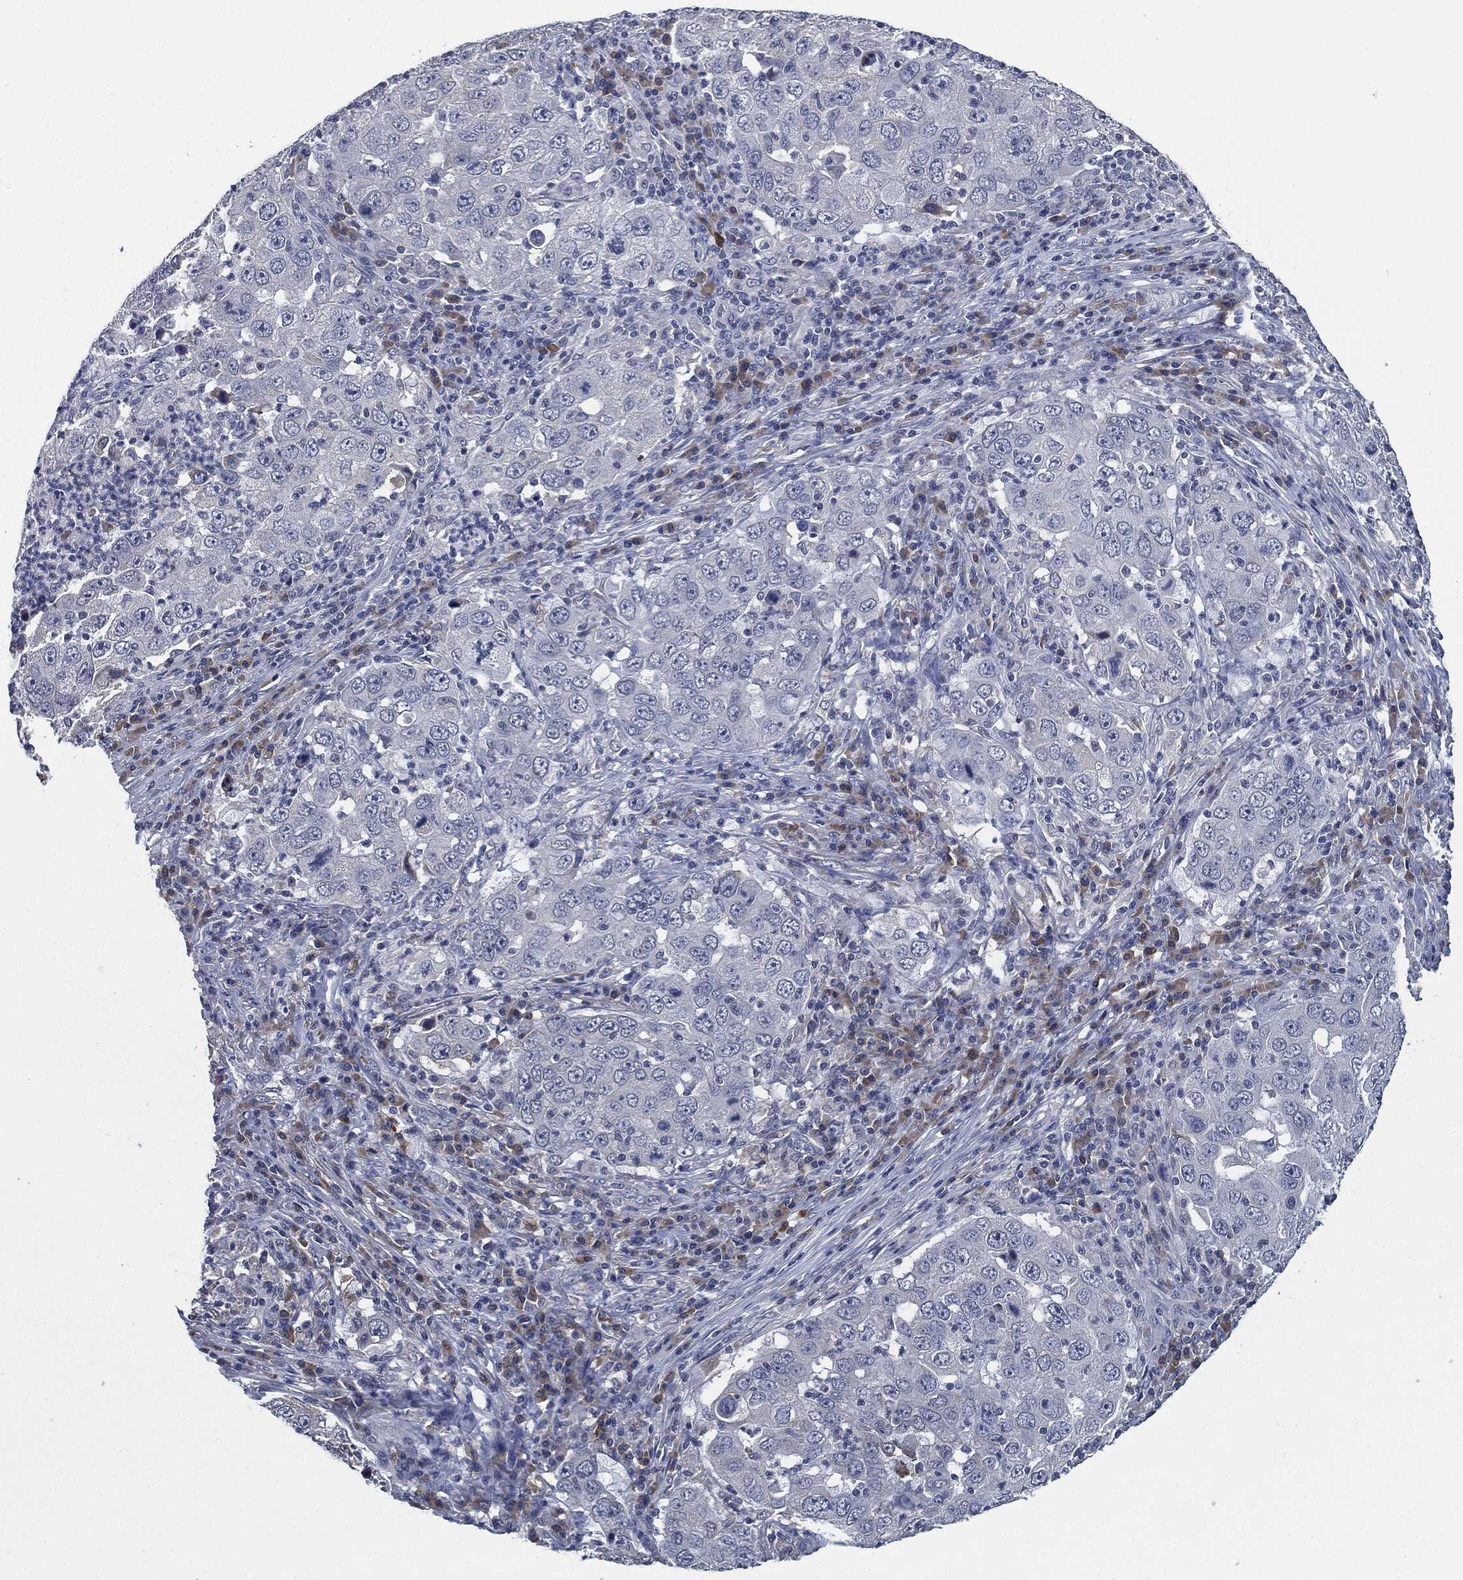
{"staining": {"intensity": "negative", "quantity": "none", "location": "none"}, "tissue": "lung cancer", "cell_type": "Tumor cells", "image_type": "cancer", "snomed": [{"axis": "morphology", "description": "Adenocarcinoma, NOS"}, {"axis": "topography", "description": "Lung"}], "caption": "Protein analysis of lung adenocarcinoma reveals no significant positivity in tumor cells.", "gene": "IL2RG", "patient": {"sex": "male", "age": 73}}